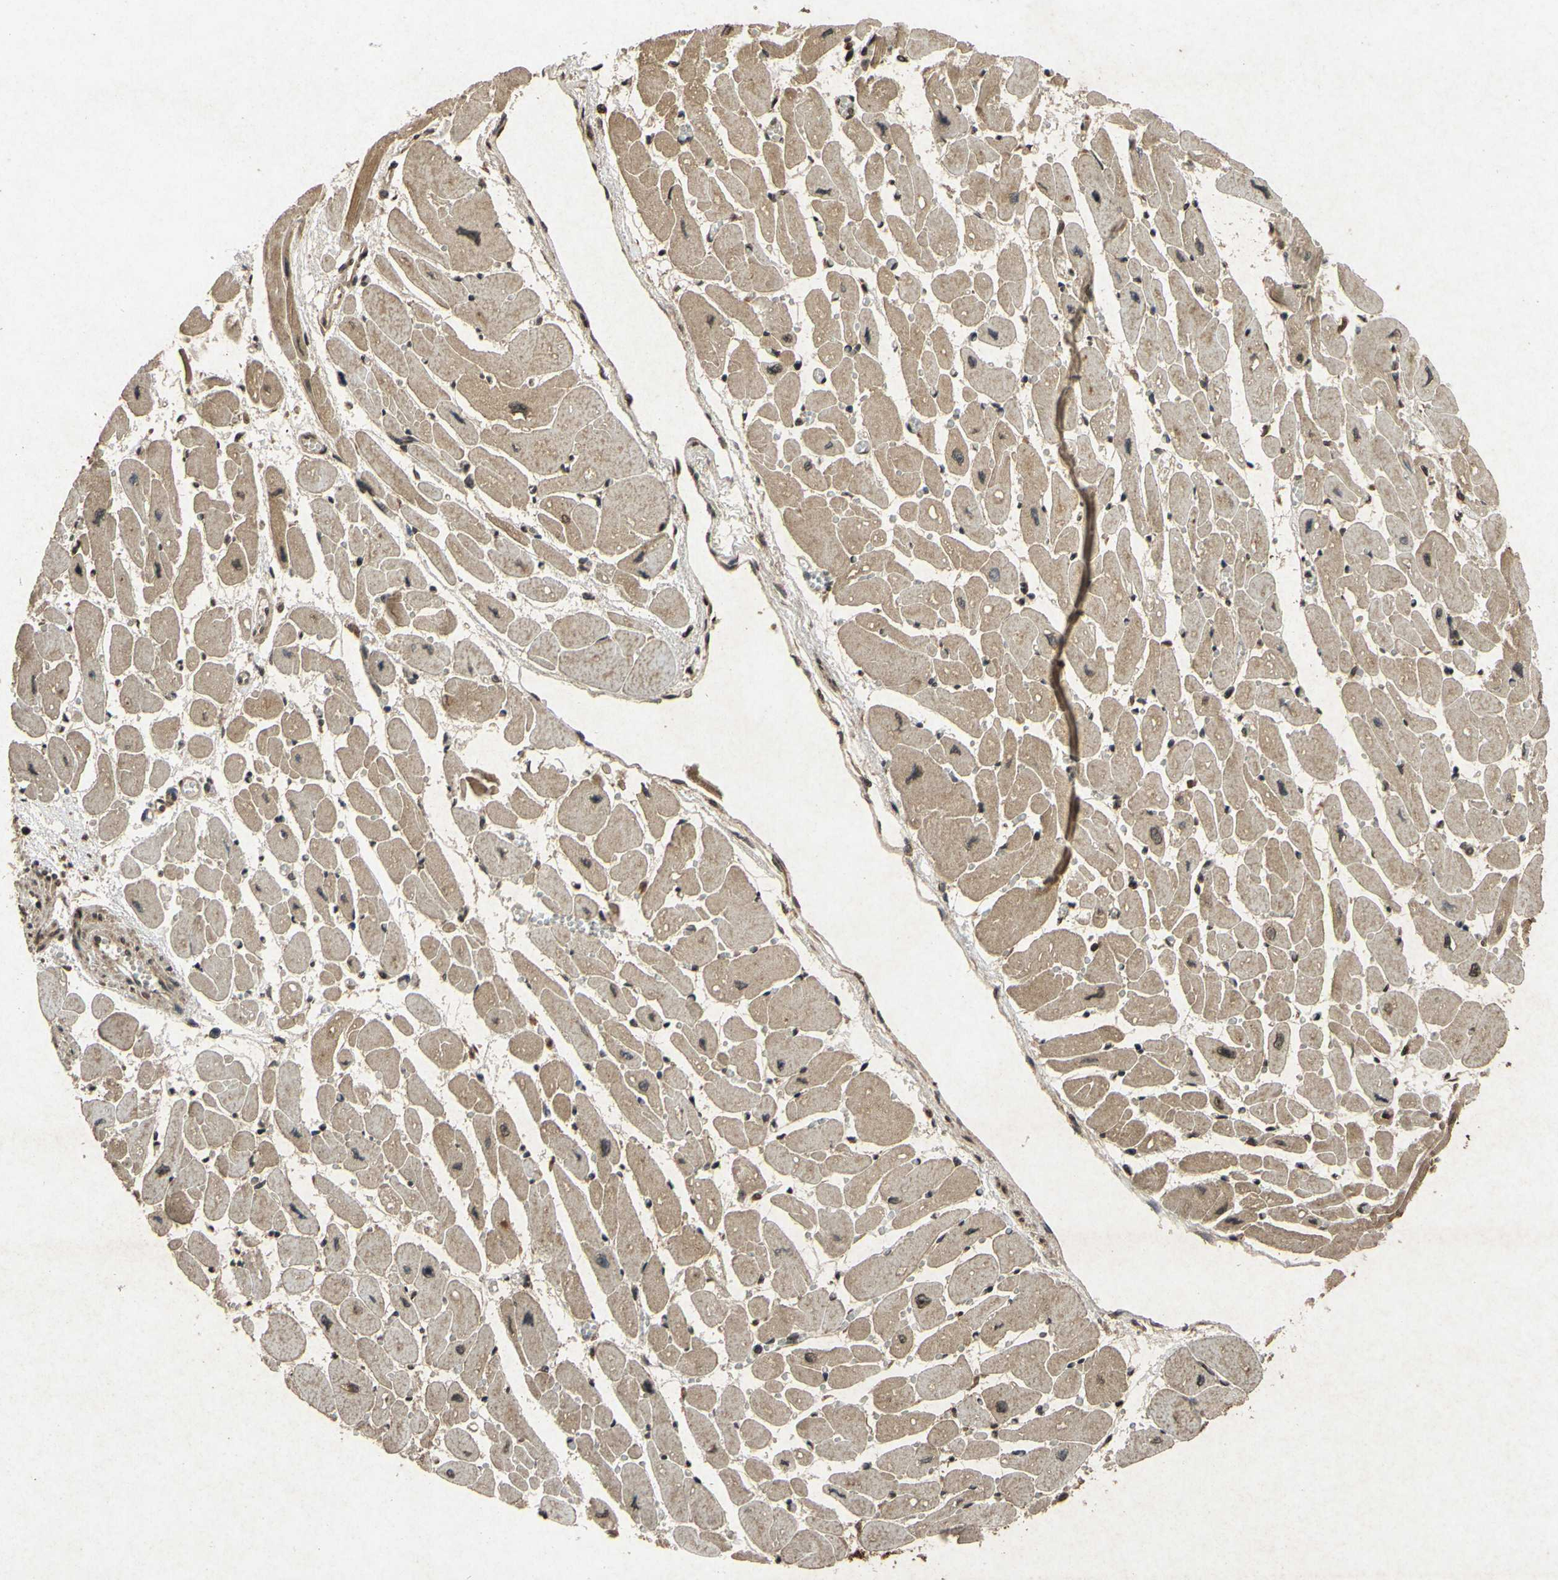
{"staining": {"intensity": "moderate", "quantity": ">75%", "location": "cytoplasmic/membranous,nuclear"}, "tissue": "heart muscle", "cell_type": "Cardiomyocytes", "image_type": "normal", "snomed": [{"axis": "morphology", "description": "Normal tissue, NOS"}, {"axis": "topography", "description": "Heart"}], "caption": "Immunohistochemistry (IHC) (DAB (3,3'-diaminobenzidine)) staining of unremarkable heart muscle shows moderate cytoplasmic/membranous,nuclear protein positivity in about >75% of cardiomyocytes.", "gene": "ATP6V1H", "patient": {"sex": "female", "age": 54}}